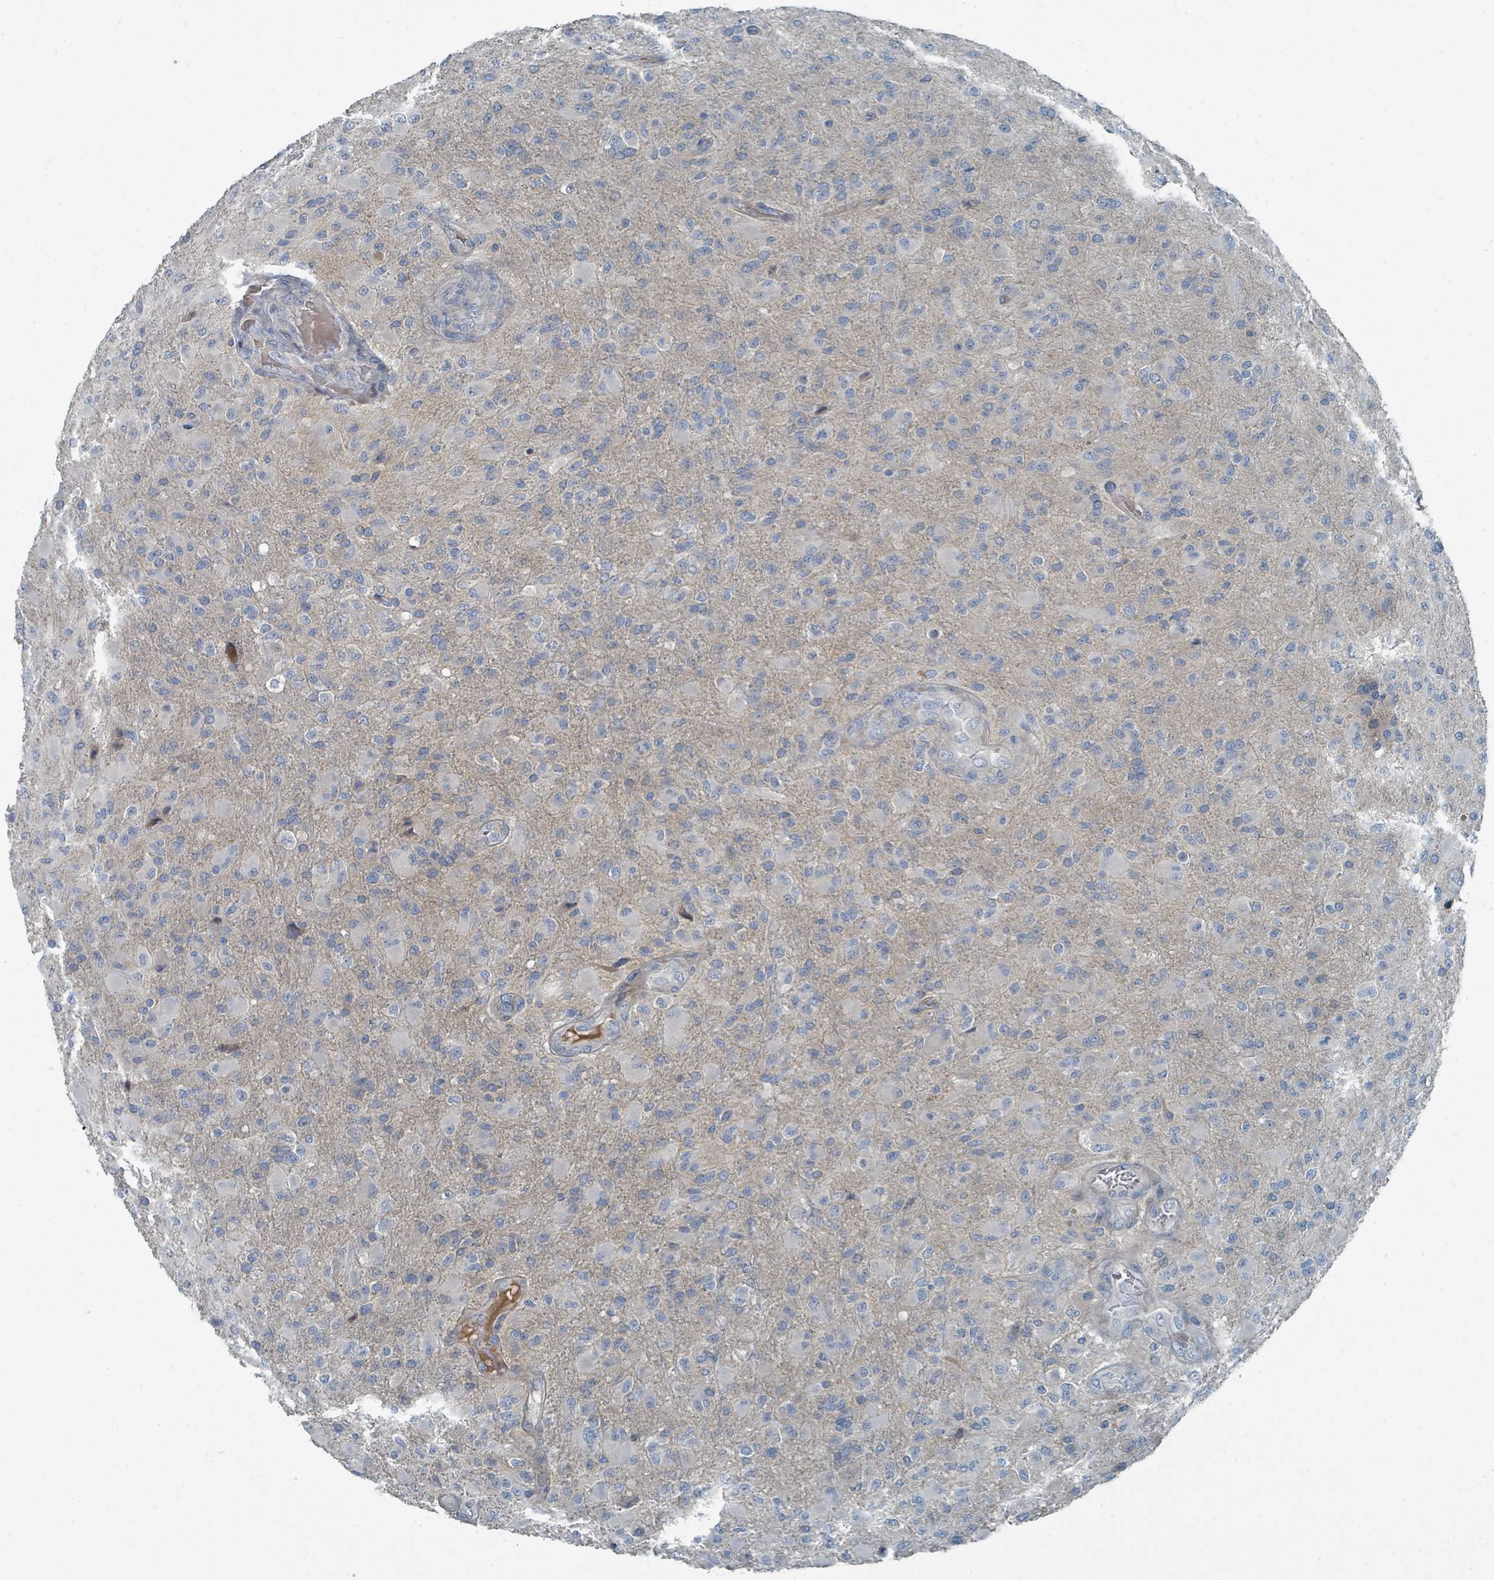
{"staining": {"intensity": "negative", "quantity": "none", "location": "none"}, "tissue": "glioma", "cell_type": "Tumor cells", "image_type": "cancer", "snomed": [{"axis": "morphology", "description": "Glioma, malignant, Low grade"}, {"axis": "topography", "description": "Brain"}], "caption": "Glioma was stained to show a protein in brown. There is no significant expression in tumor cells.", "gene": "SLC44A5", "patient": {"sex": "male", "age": 65}}